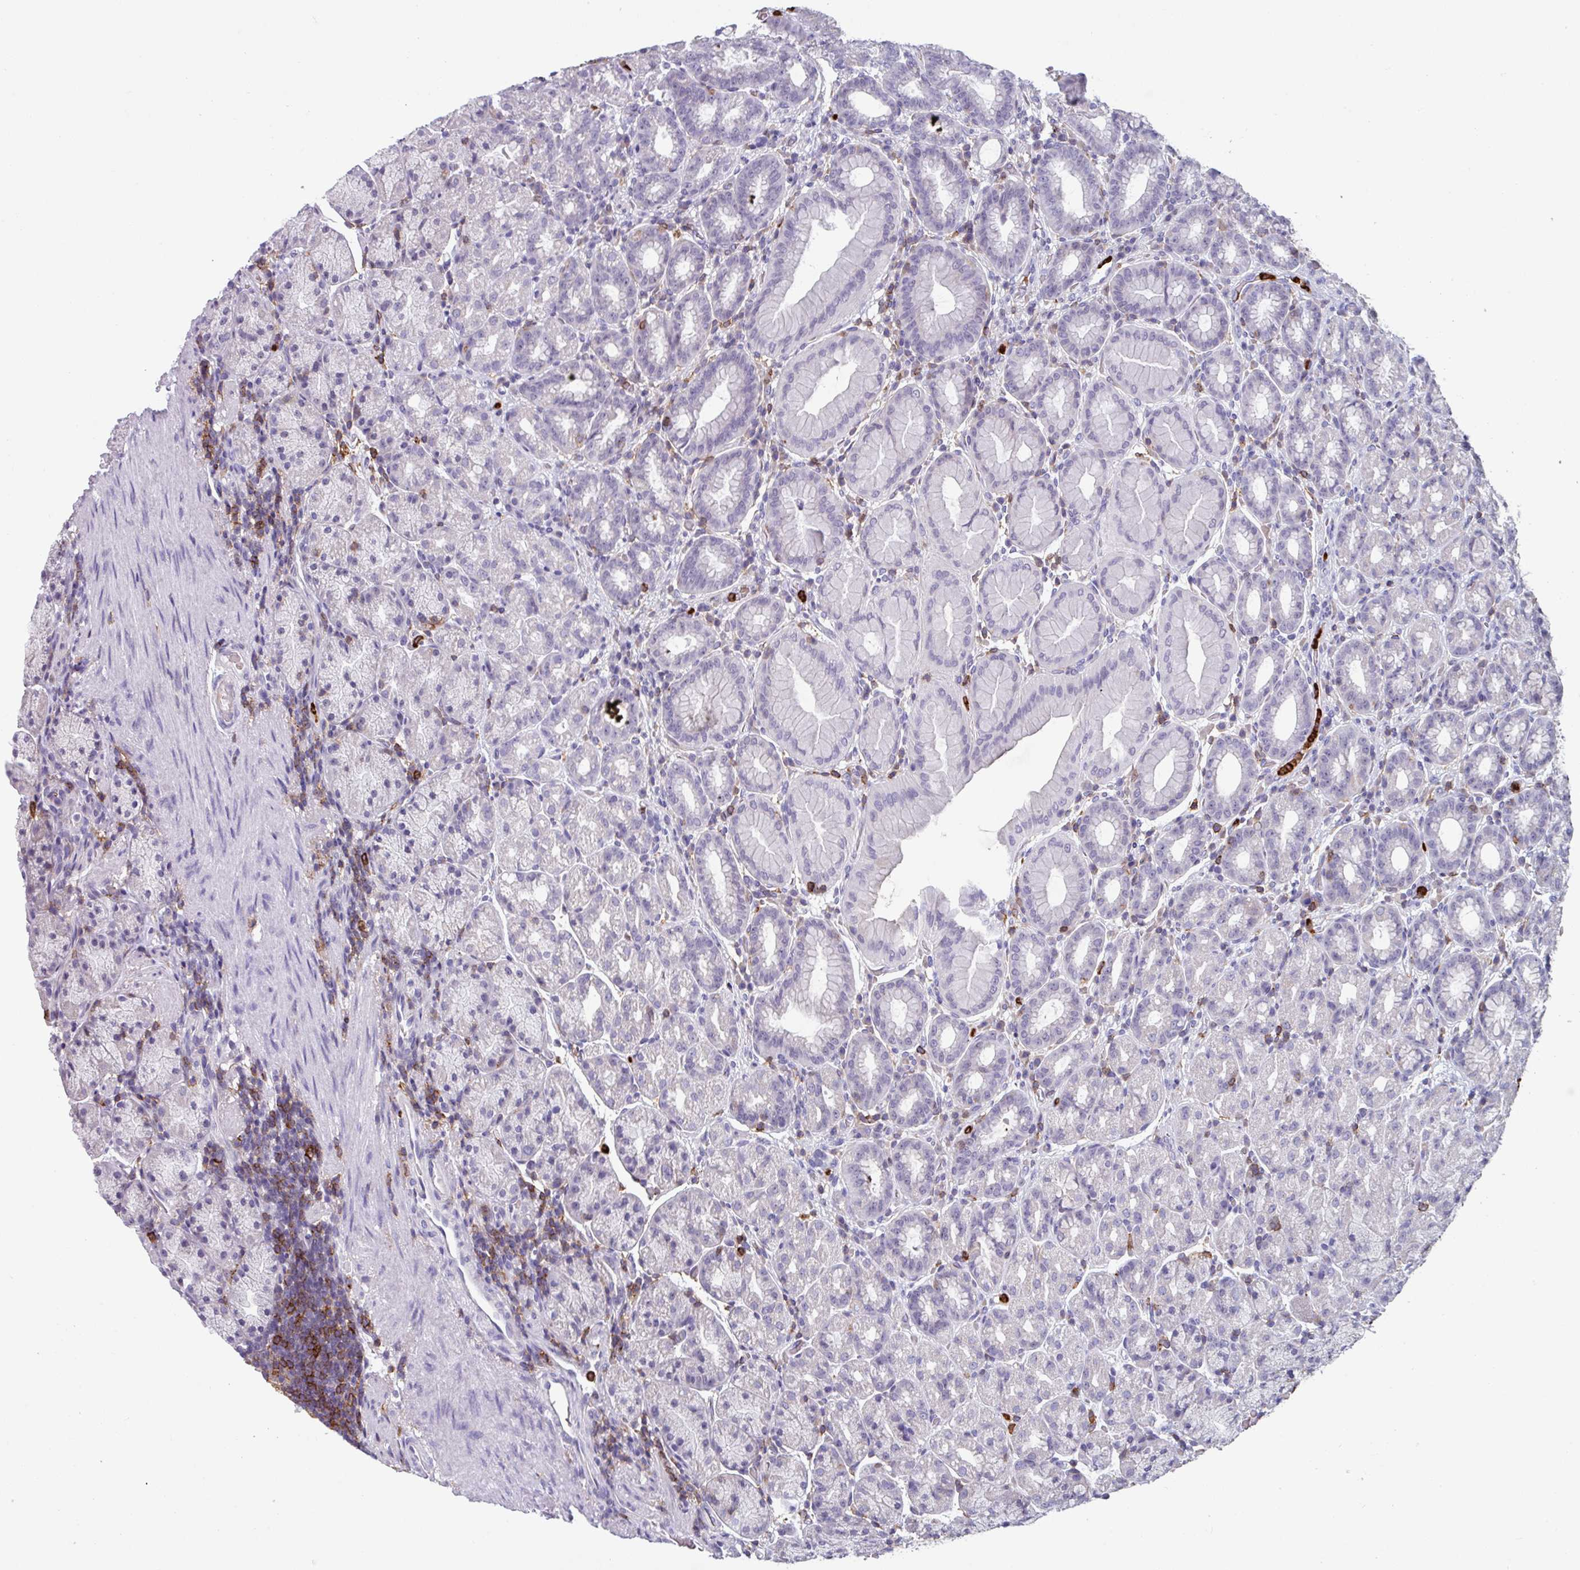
{"staining": {"intensity": "negative", "quantity": "none", "location": "none"}, "tissue": "stomach", "cell_type": "Glandular cells", "image_type": "normal", "snomed": [{"axis": "morphology", "description": "Normal tissue, NOS"}, {"axis": "topography", "description": "Stomach, upper"}, {"axis": "topography", "description": "Stomach"}], "caption": "Benign stomach was stained to show a protein in brown. There is no significant staining in glandular cells. Nuclei are stained in blue.", "gene": "EXOSC5", "patient": {"sex": "male", "age": 68}}